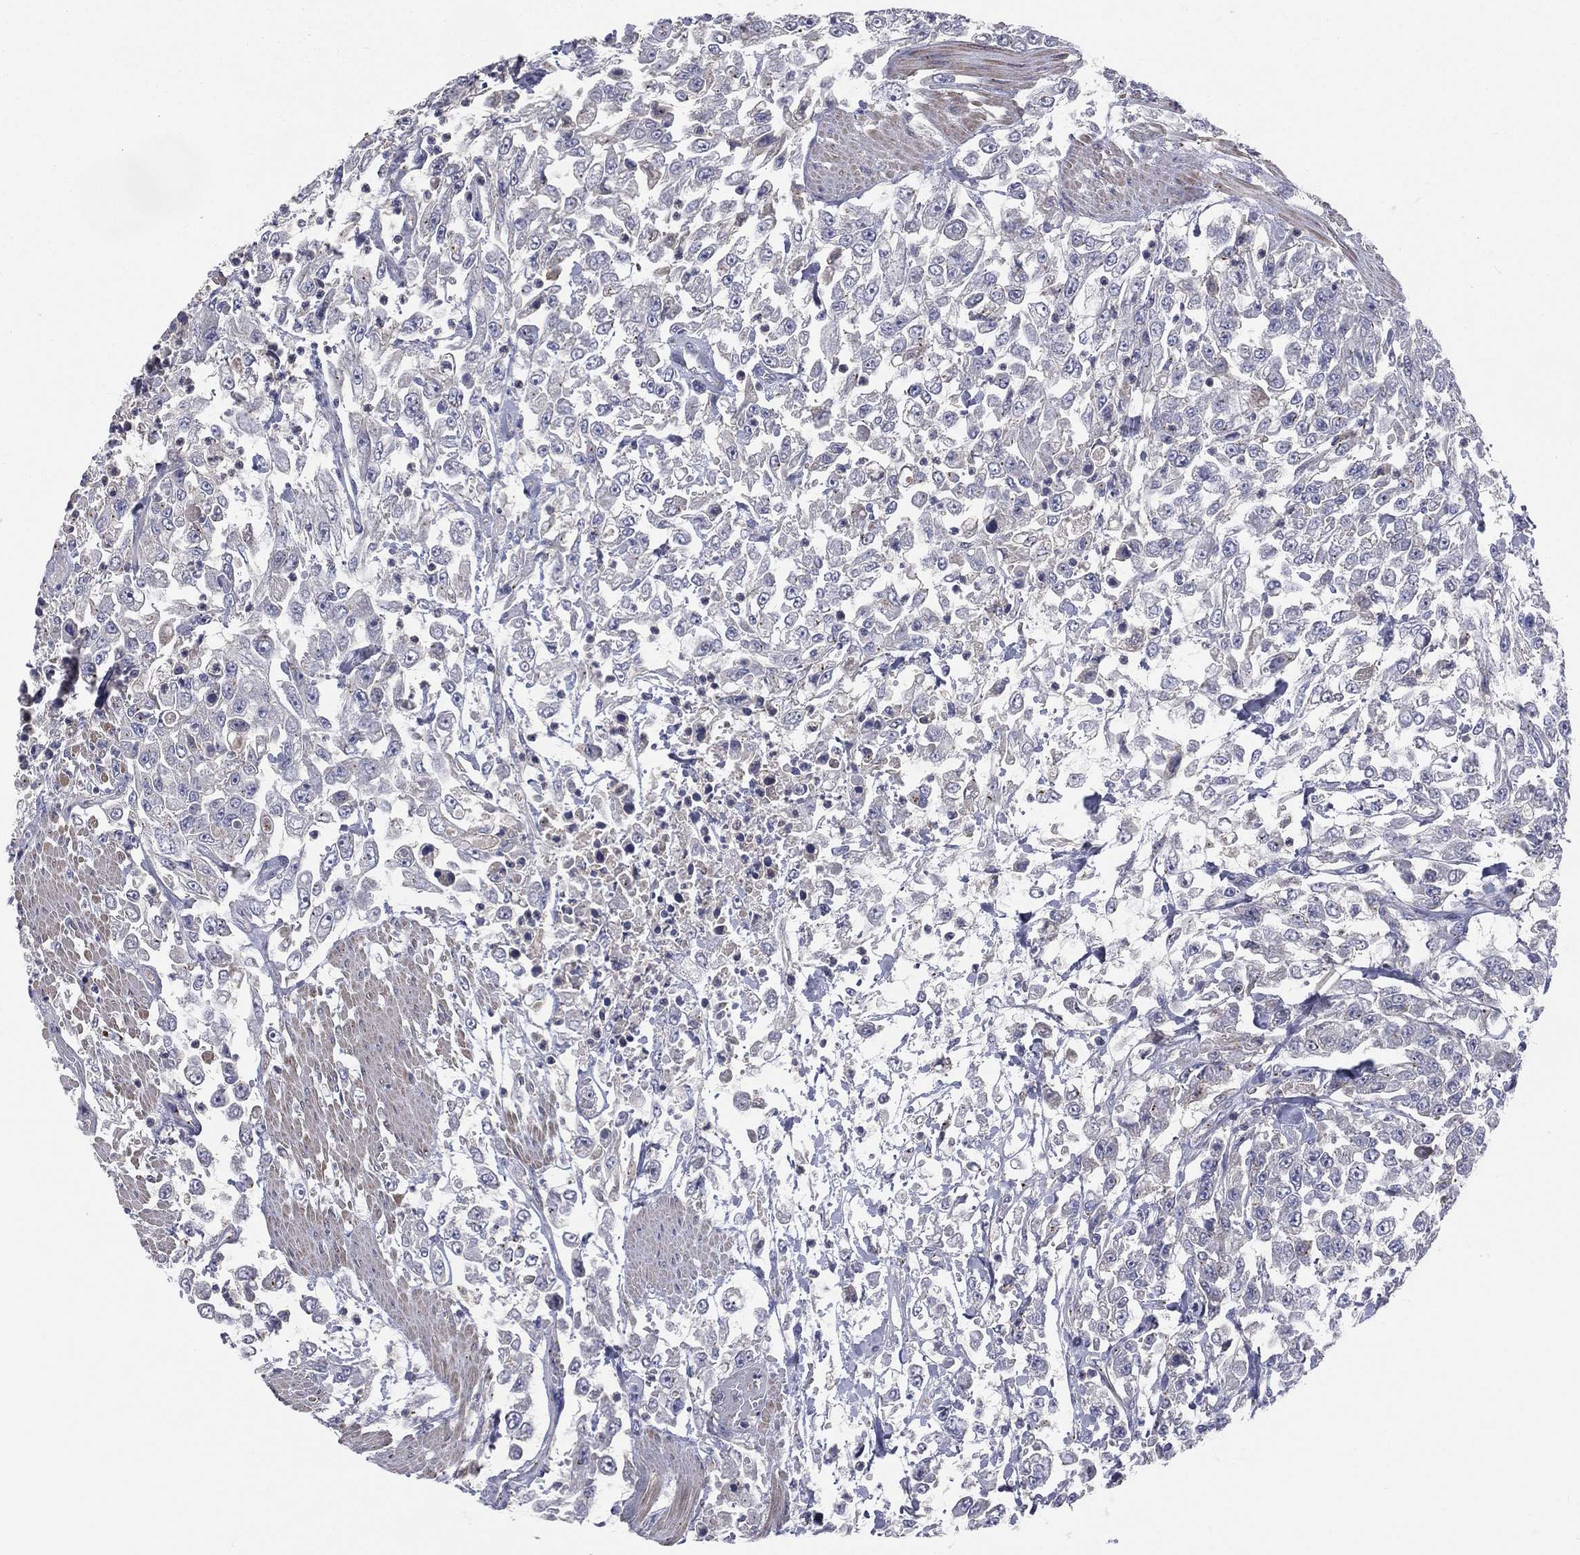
{"staining": {"intensity": "negative", "quantity": "none", "location": "none"}, "tissue": "urothelial cancer", "cell_type": "Tumor cells", "image_type": "cancer", "snomed": [{"axis": "morphology", "description": "Urothelial carcinoma, High grade"}, {"axis": "topography", "description": "Urinary bladder"}], "caption": "There is no significant staining in tumor cells of high-grade urothelial carcinoma.", "gene": "CROCC", "patient": {"sex": "male", "age": 46}}